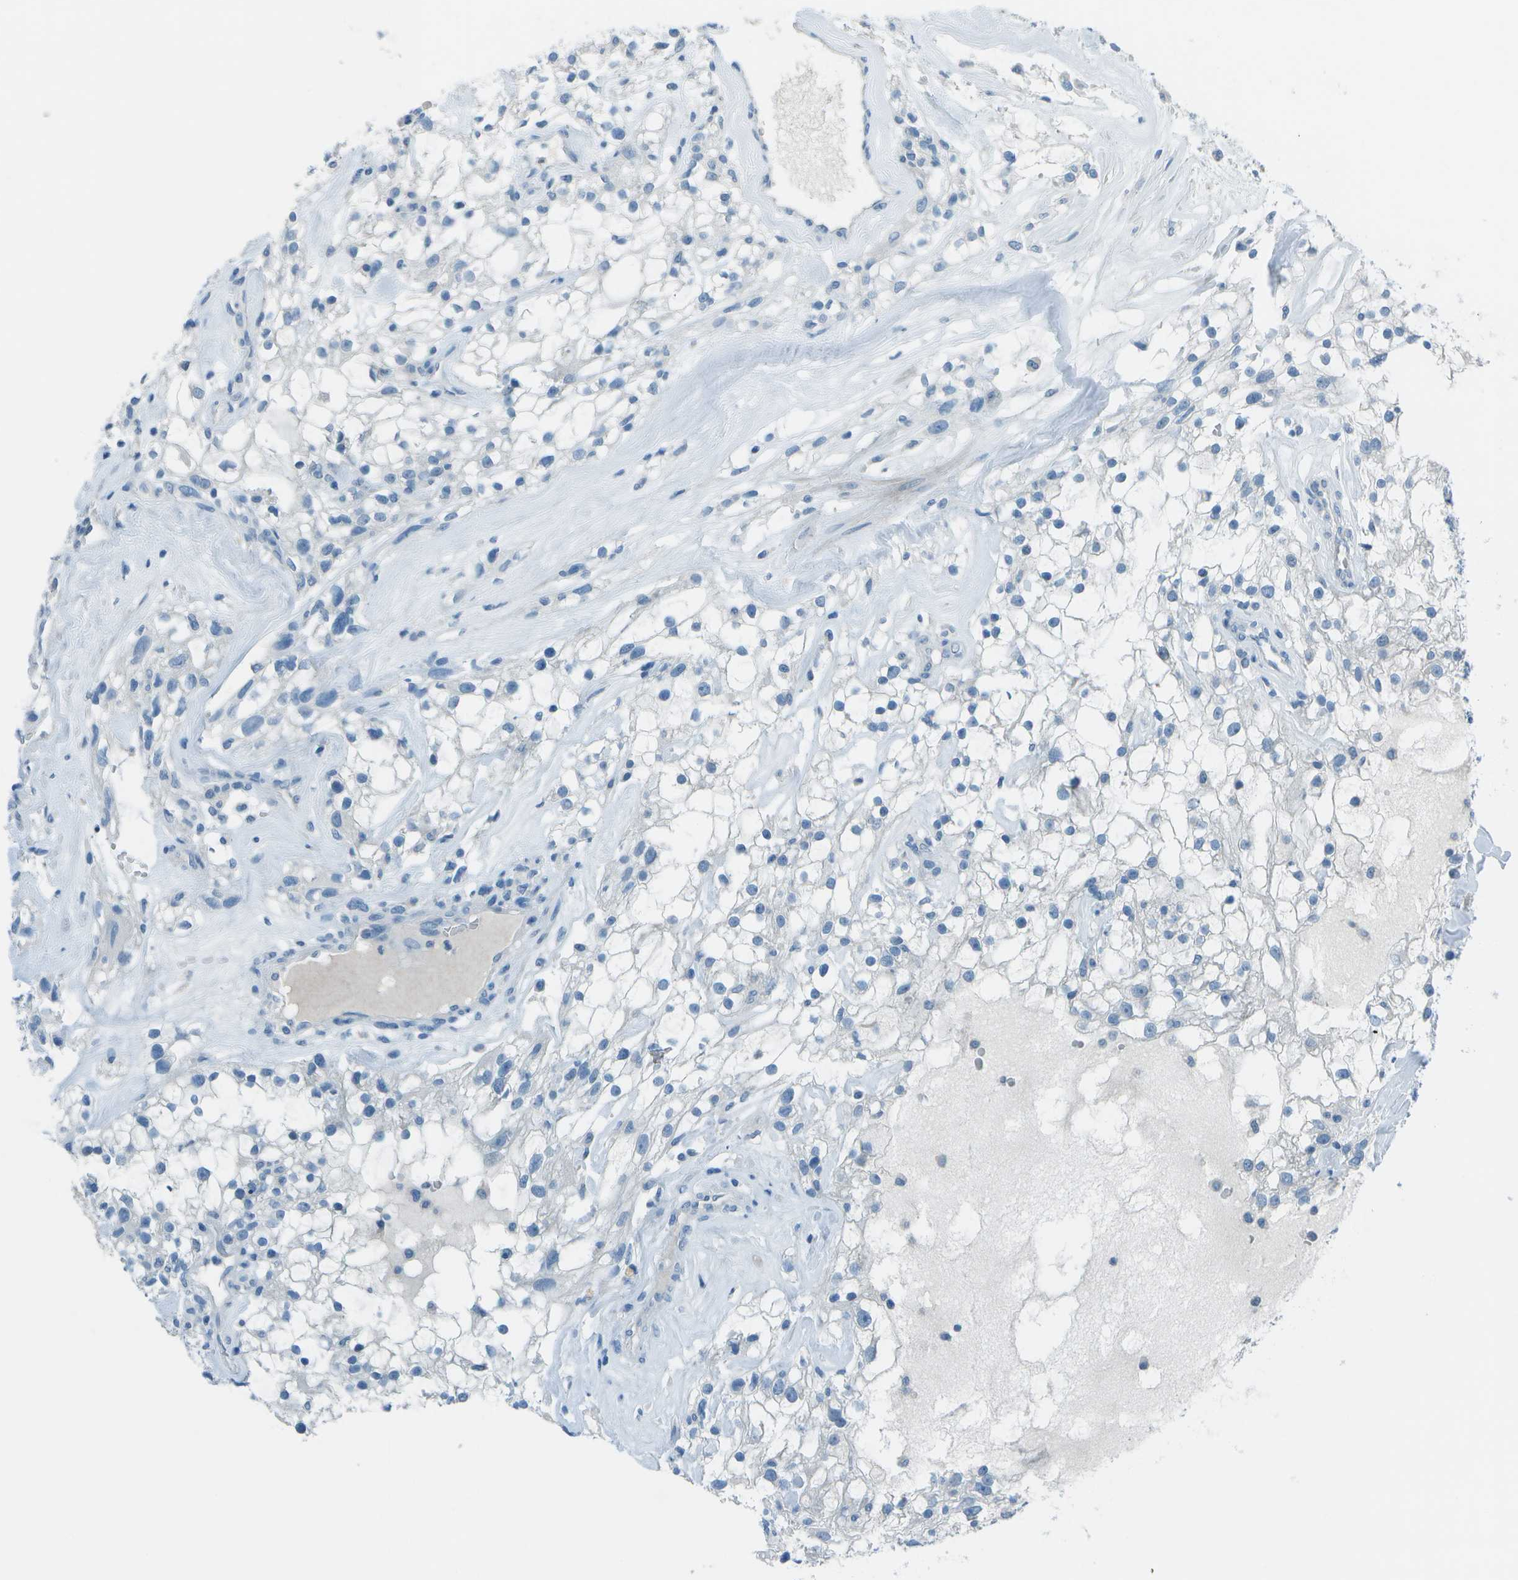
{"staining": {"intensity": "negative", "quantity": "none", "location": "none"}, "tissue": "renal cancer", "cell_type": "Tumor cells", "image_type": "cancer", "snomed": [{"axis": "morphology", "description": "Adenocarcinoma, NOS"}, {"axis": "topography", "description": "Kidney"}], "caption": "Tumor cells show no significant positivity in renal cancer.", "gene": "FGF1", "patient": {"sex": "female", "age": 60}}